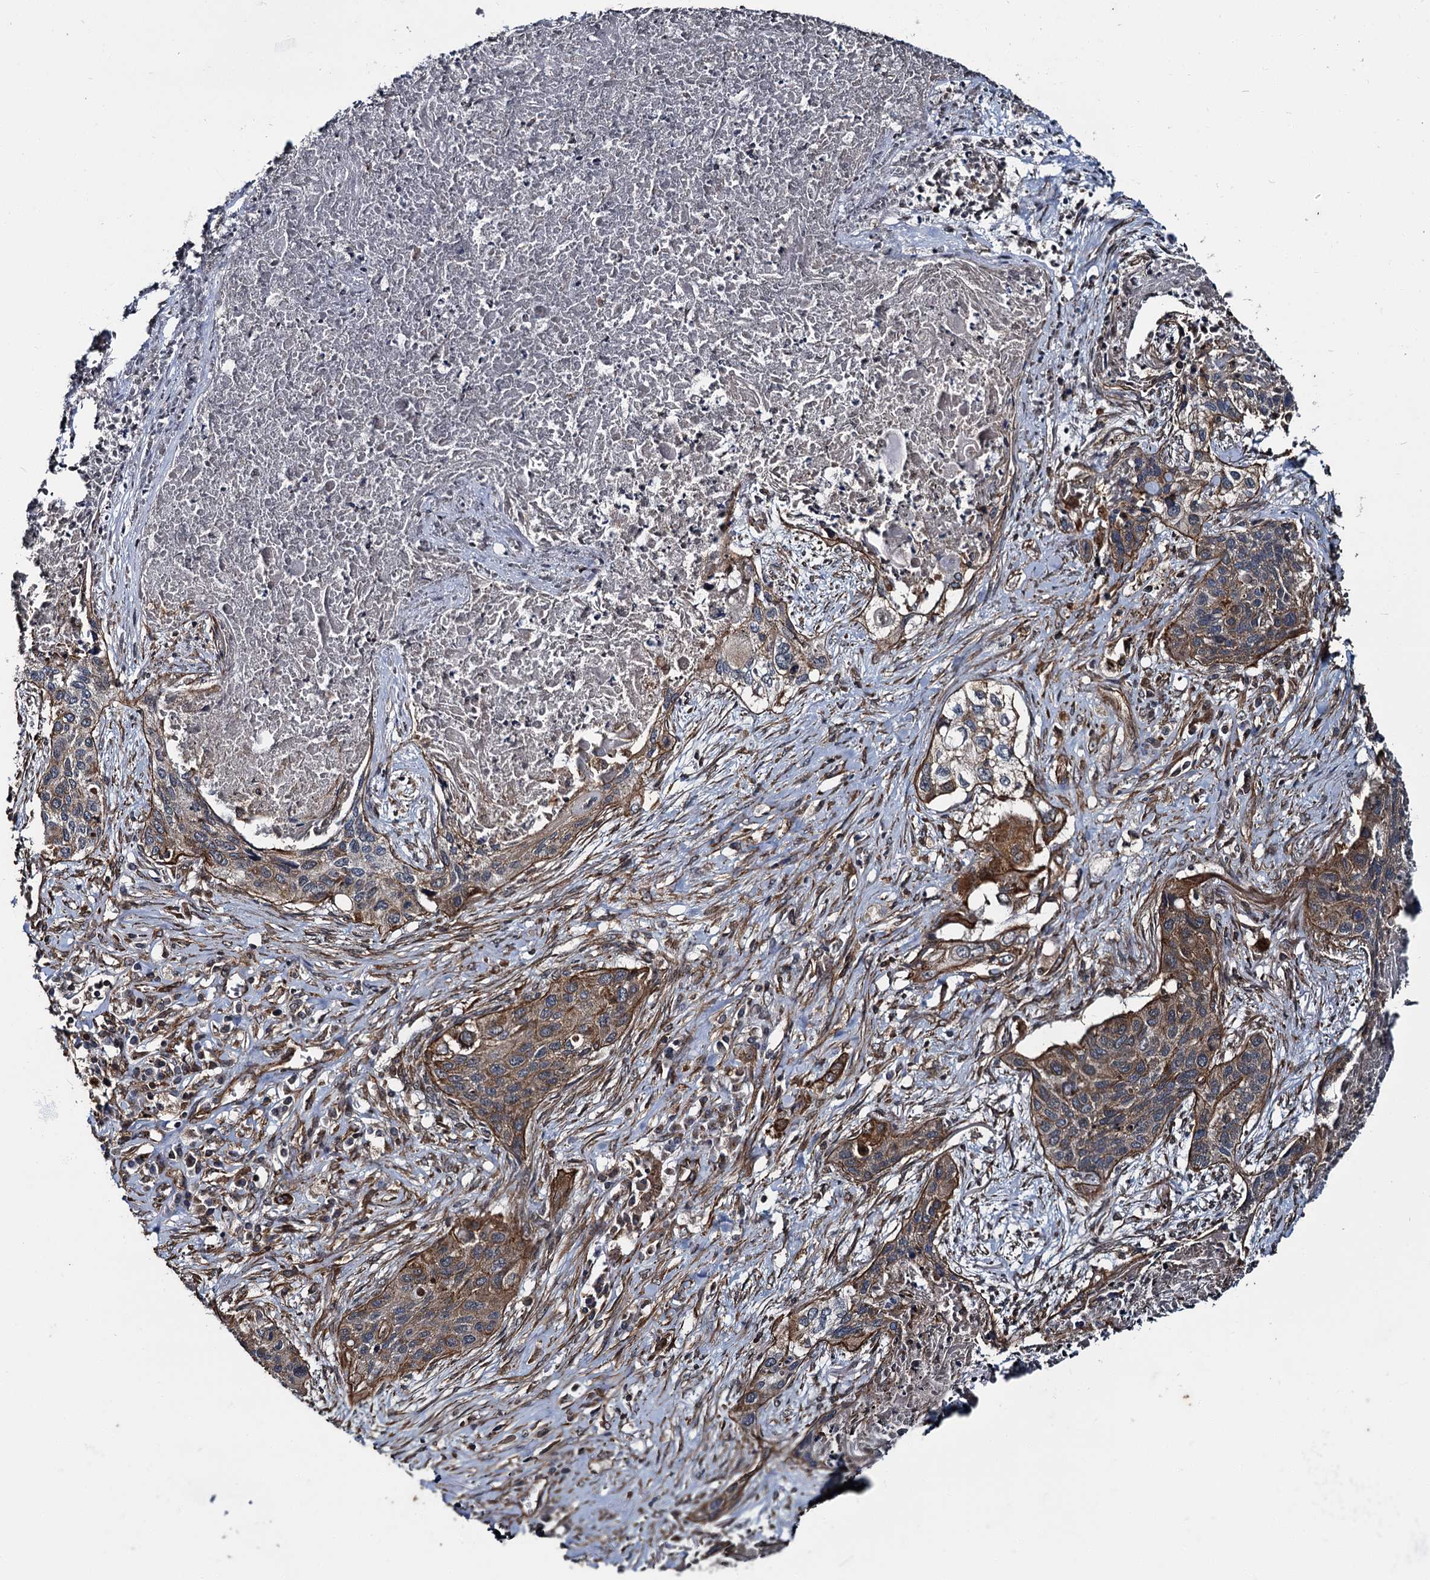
{"staining": {"intensity": "moderate", "quantity": ">75%", "location": "cytoplasmic/membranous"}, "tissue": "lung cancer", "cell_type": "Tumor cells", "image_type": "cancer", "snomed": [{"axis": "morphology", "description": "Squamous cell carcinoma, NOS"}, {"axis": "topography", "description": "Lung"}], "caption": "IHC of lung cancer (squamous cell carcinoma) demonstrates medium levels of moderate cytoplasmic/membranous staining in approximately >75% of tumor cells.", "gene": "ZFYVE19", "patient": {"sex": "female", "age": 63}}